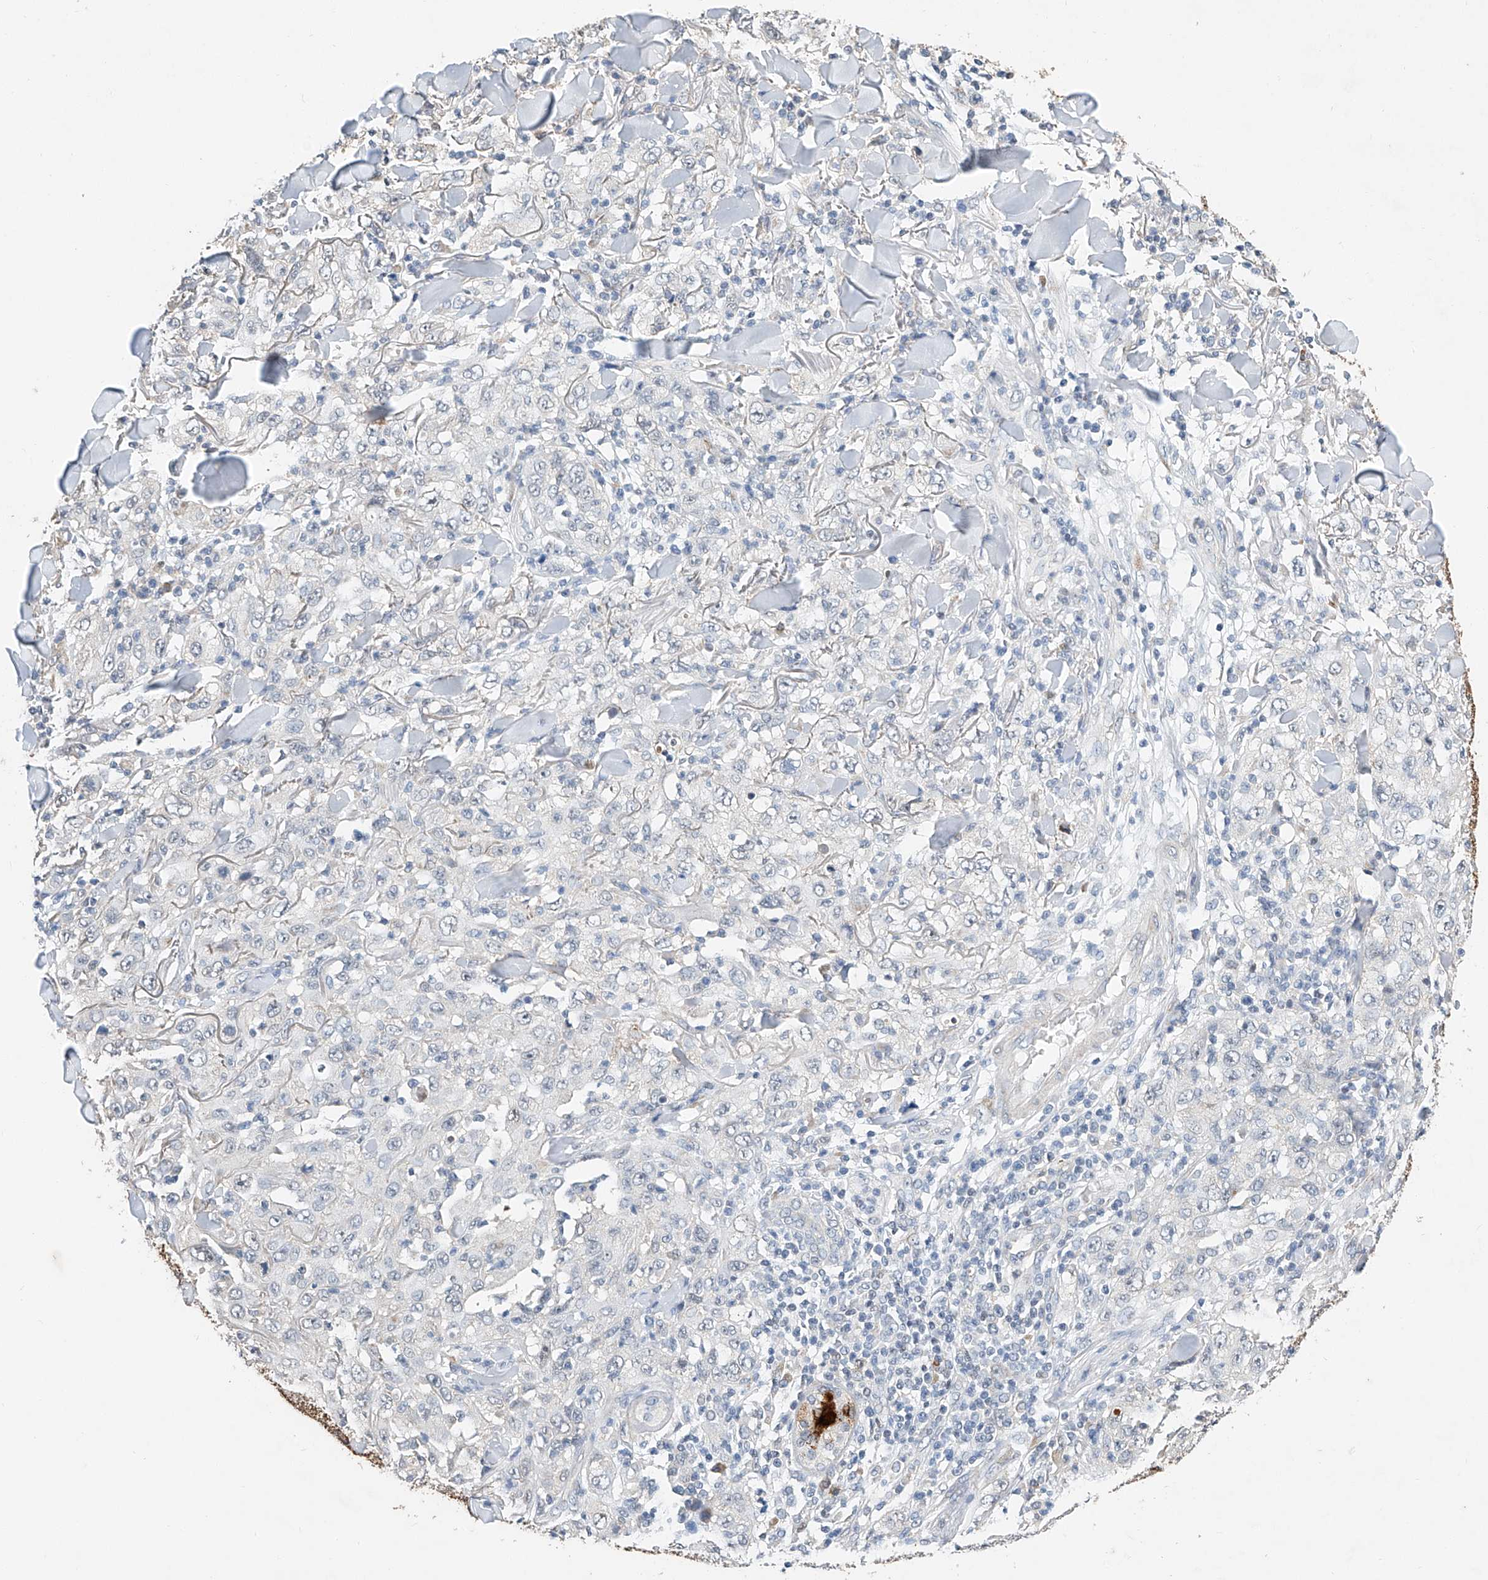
{"staining": {"intensity": "negative", "quantity": "none", "location": "none"}, "tissue": "skin cancer", "cell_type": "Tumor cells", "image_type": "cancer", "snomed": [{"axis": "morphology", "description": "Squamous cell carcinoma, NOS"}, {"axis": "topography", "description": "Skin"}], "caption": "Tumor cells are negative for brown protein staining in skin cancer. The staining was performed using DAB to visualize the protein expression in brown, while the nuclei were stained in blue with hematoxylin (Magnification: 20x).", "gene": "CTDP1", "patient": {"sex": "female", "age": 88}}